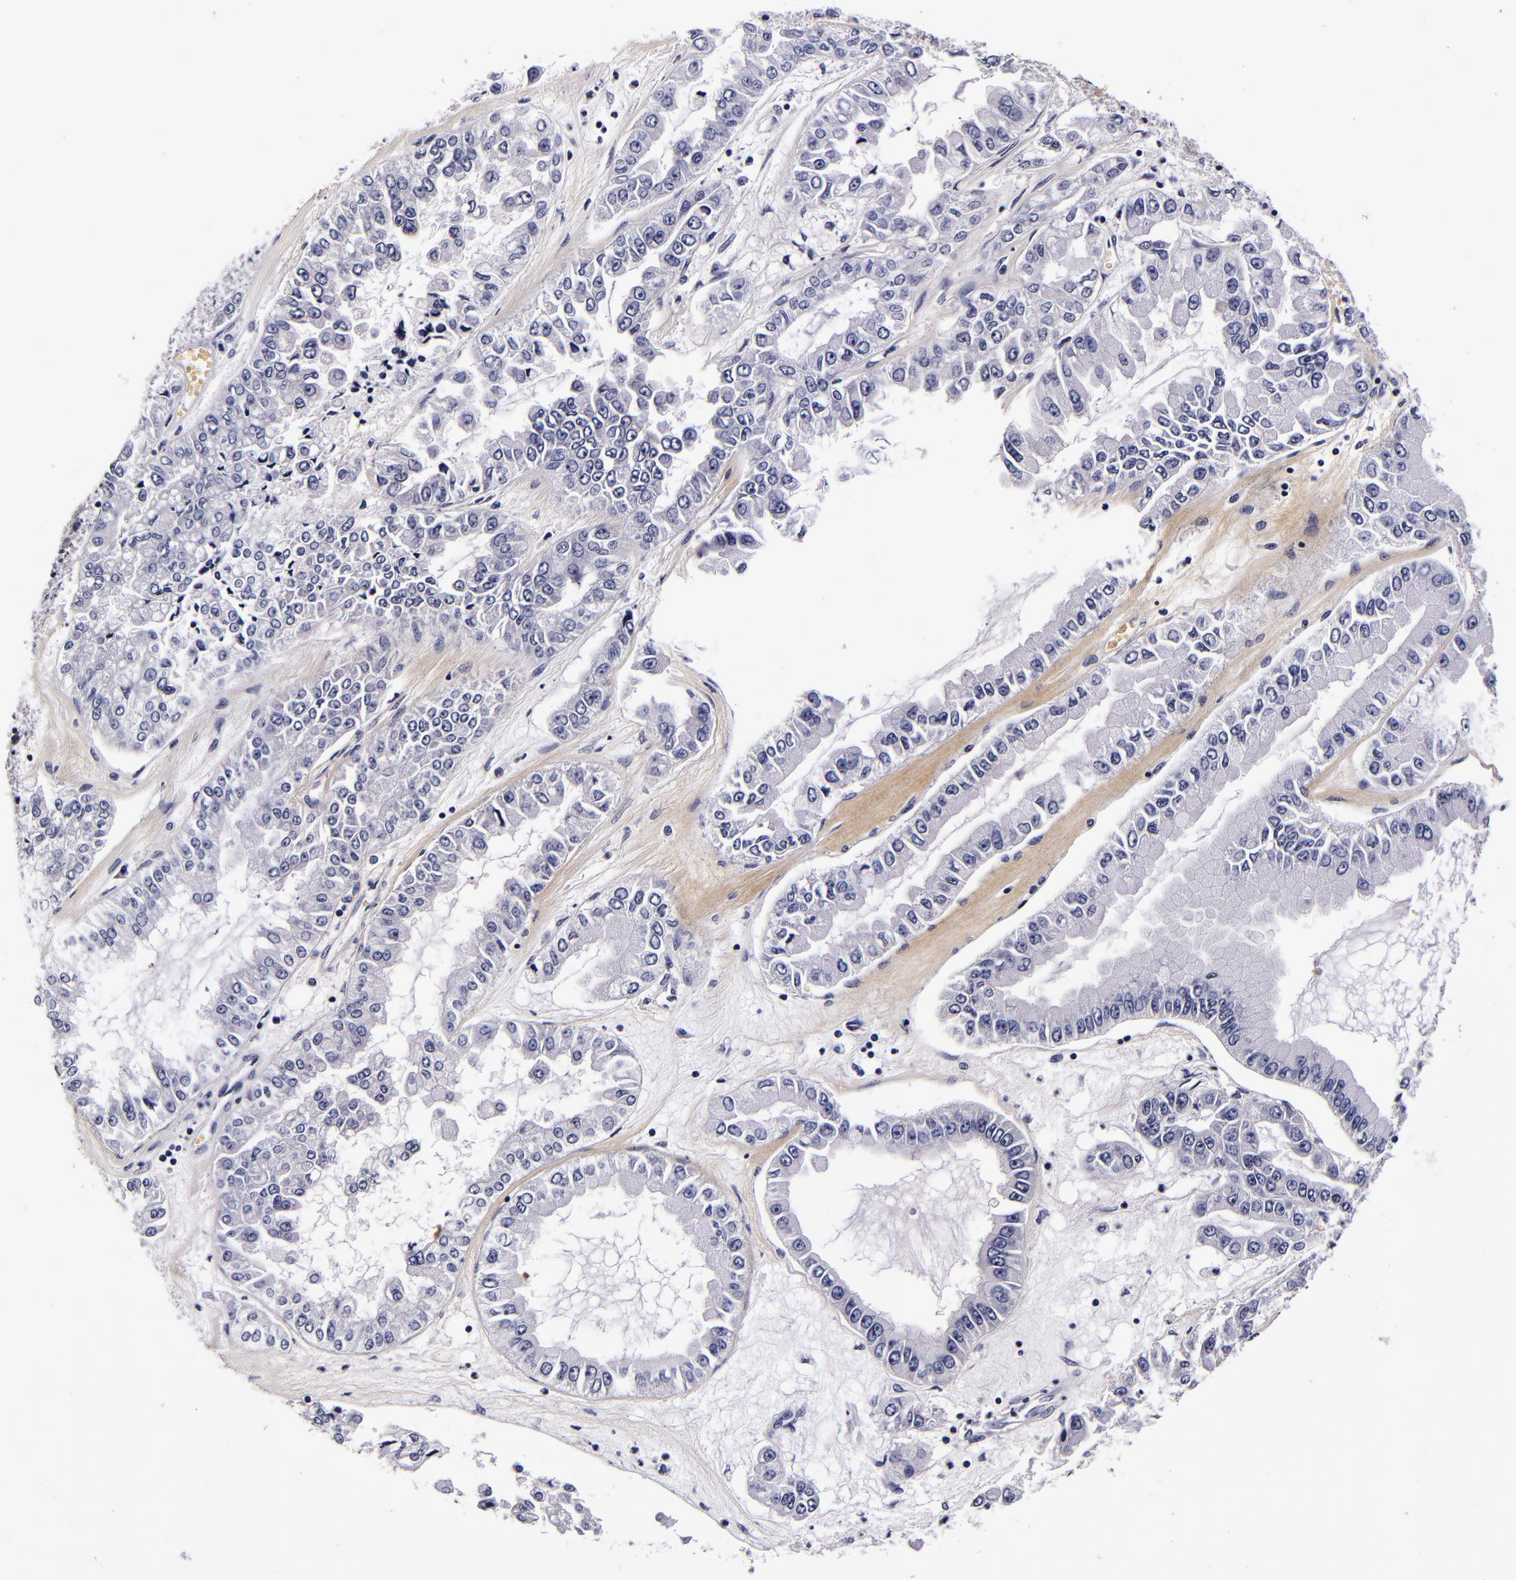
{"staining": {"intensity": "negative", "quantity": "none", "location": "none"}, "tissue": "liver cancer", "cell_type": "Tumor cells", "image_type": "cancer", "snomed": [{"axis": "morphology", "description": "Cholangiocarcinoma"}, {"axis": "topography", "description": "Liver"}], "caption": "Immunohistochemical staining of human liver cancer (cholangiocarcinoma) shows no significant expression in tumor cells.", "gene": "FBN1", "patient": {"sex": "female", "age": 79}}